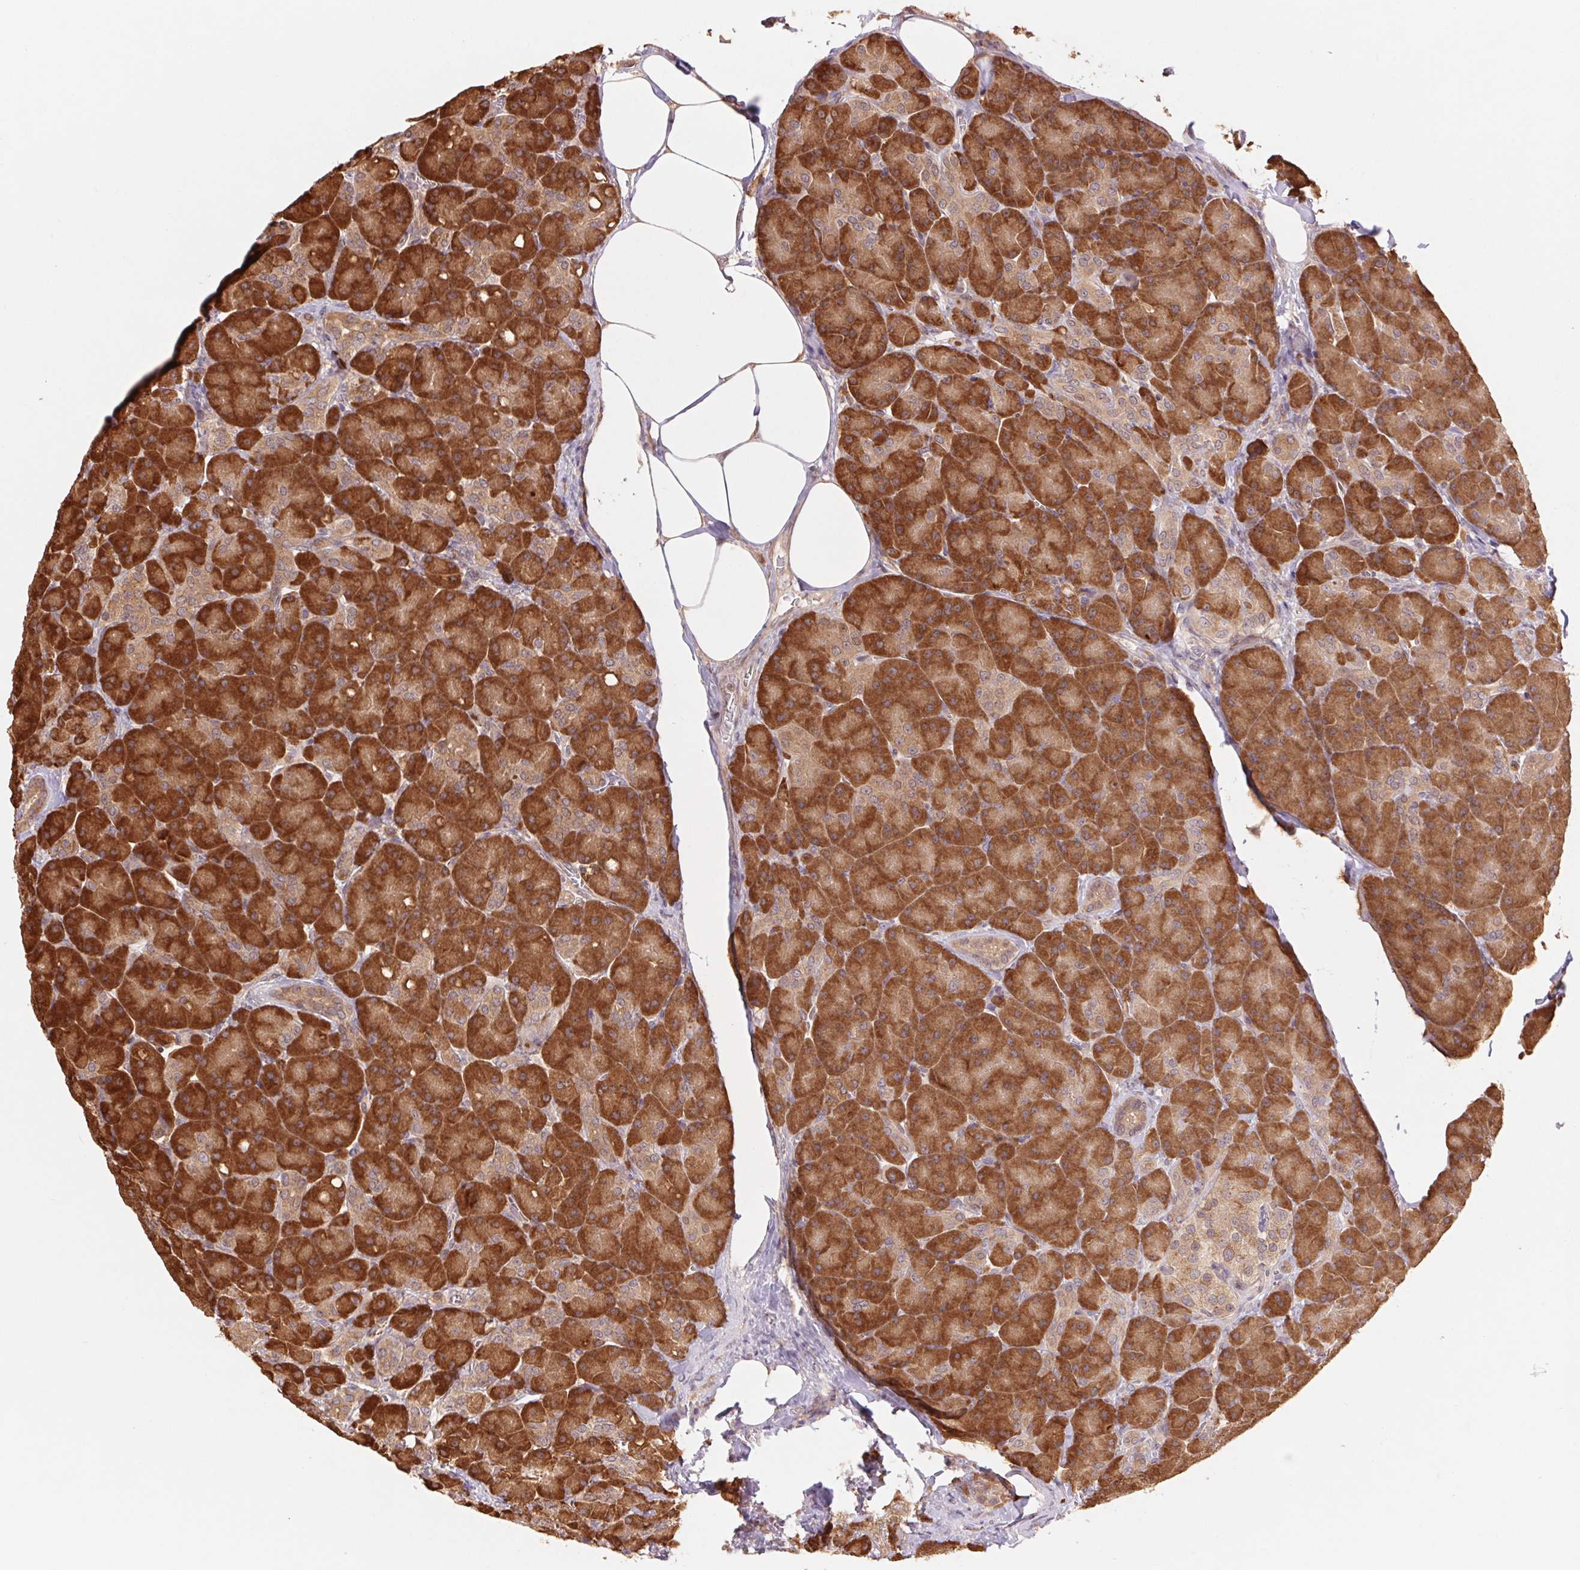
{"staining": {"intensity": "strong", "quantity": ">75%", "location": "cytoplasmic/membranous"}, "tissue": "pancreas", "cell_type": "Exocrine glandular cells", "image_type": "normal", "snomed": [{"axis": "morphology", "description": "Normal tissue, NOS"}, {"axis": "topography", "description": "Pancreas"}], "caption": "Immunohistochemical staining of benign pancreas displays strong cytoplasmic/membranous protein positivity in about >75% of exocrine glandular cells.", "gene": "RRM1", "patient": {"sex": "male", "age": 55}}